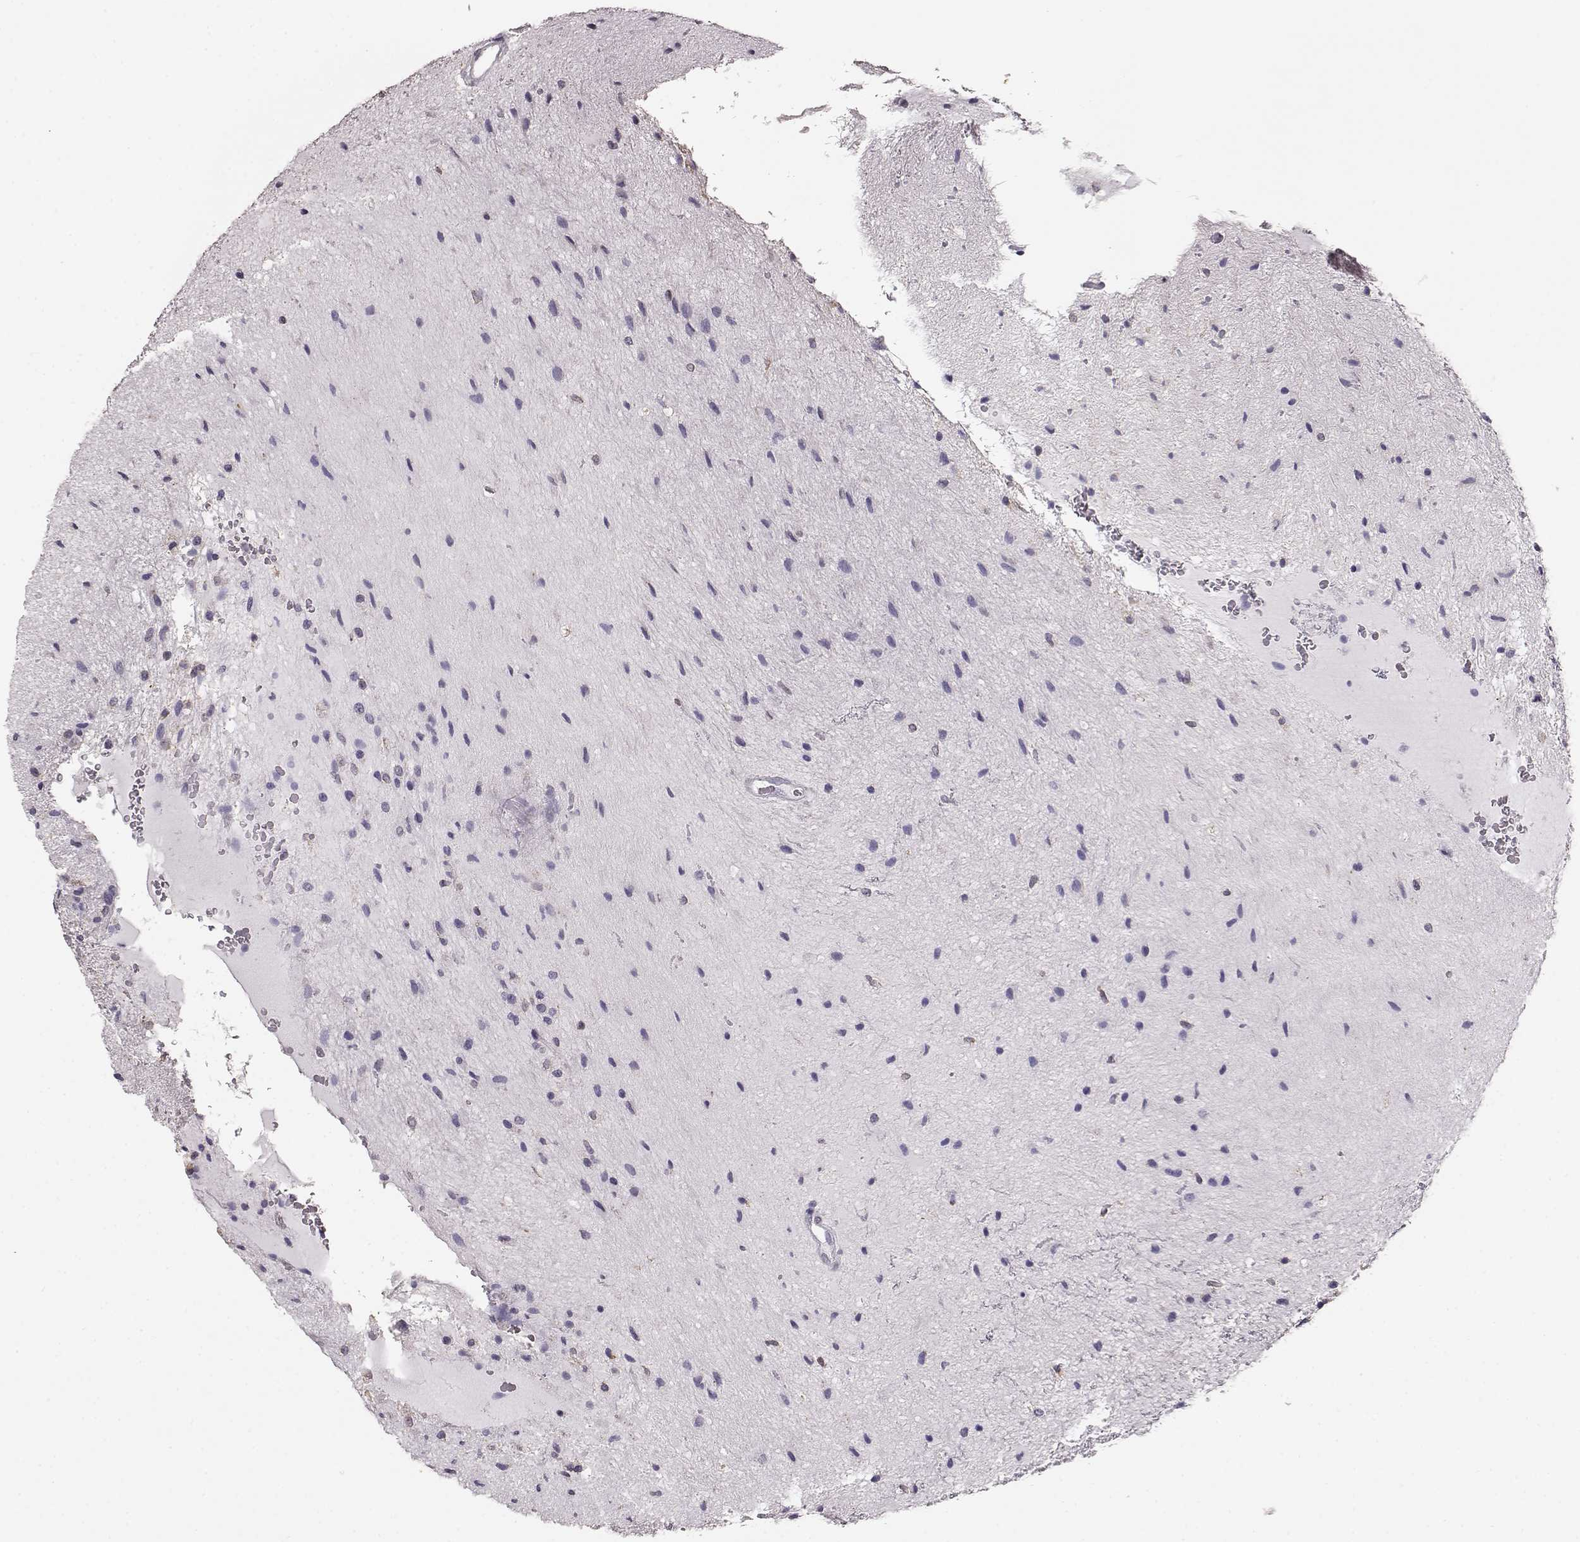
{"staining": {"intensity": "negative", "quantity": "none", "location": "none"}, "tissue": "glioma", "cell_type": "Tumor cells", "image_type": "cancer", "snomed": [{"axis": "morphology", "description": "Glioma, malignant, Low grade"}, {"axis": "topography", "description": "Cerebellum"}], "caption": "Histopathology image shows no significant protein positivity in tumor cells of glioma.", "gene": "GABRG3", "patient": {"sex": "female", "age": 14}}